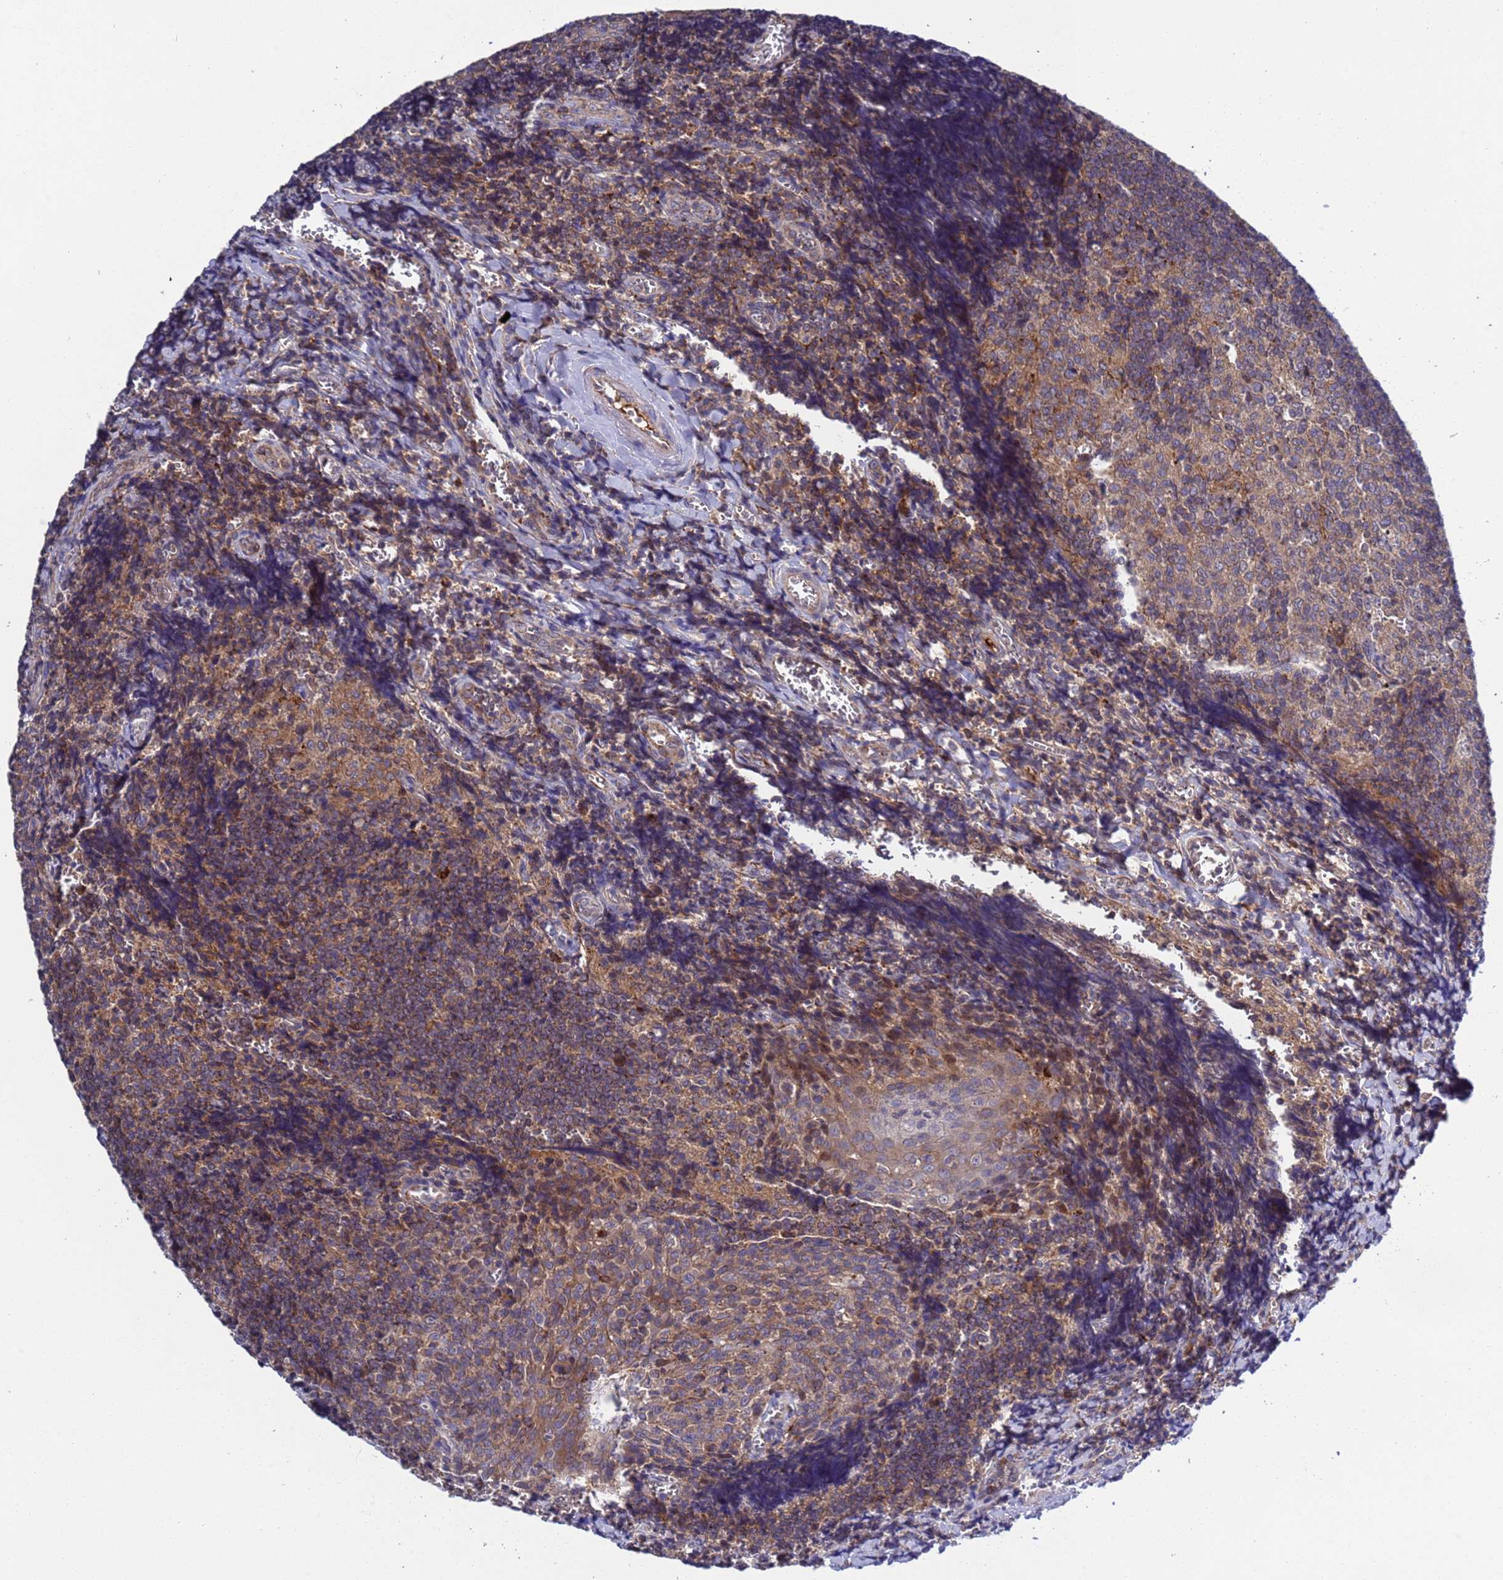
{"staining": {"intensity": "weak", "quantity": "25%-75%", "location": "cytoplasmic/membranous"}, "tissue": "tonsil", "cell_type": "Germinal center cells", "image_type": "normal", "snomed": [{"axis": "morphology", "description": "Normal tissue, NOS"}, {"axis": "topography", "description": "Tonsil"}], "caption": "Immunohistochemical staining of normal tonsil demonstrates weak cytoplasmic/membranous protein positivity in about 25%-75% of germinal center cells. The protein is shown in brown color, while the nuclei are stained blue.", "gene": "PARP16", "patient": {"sex": "male", "age": 27}}